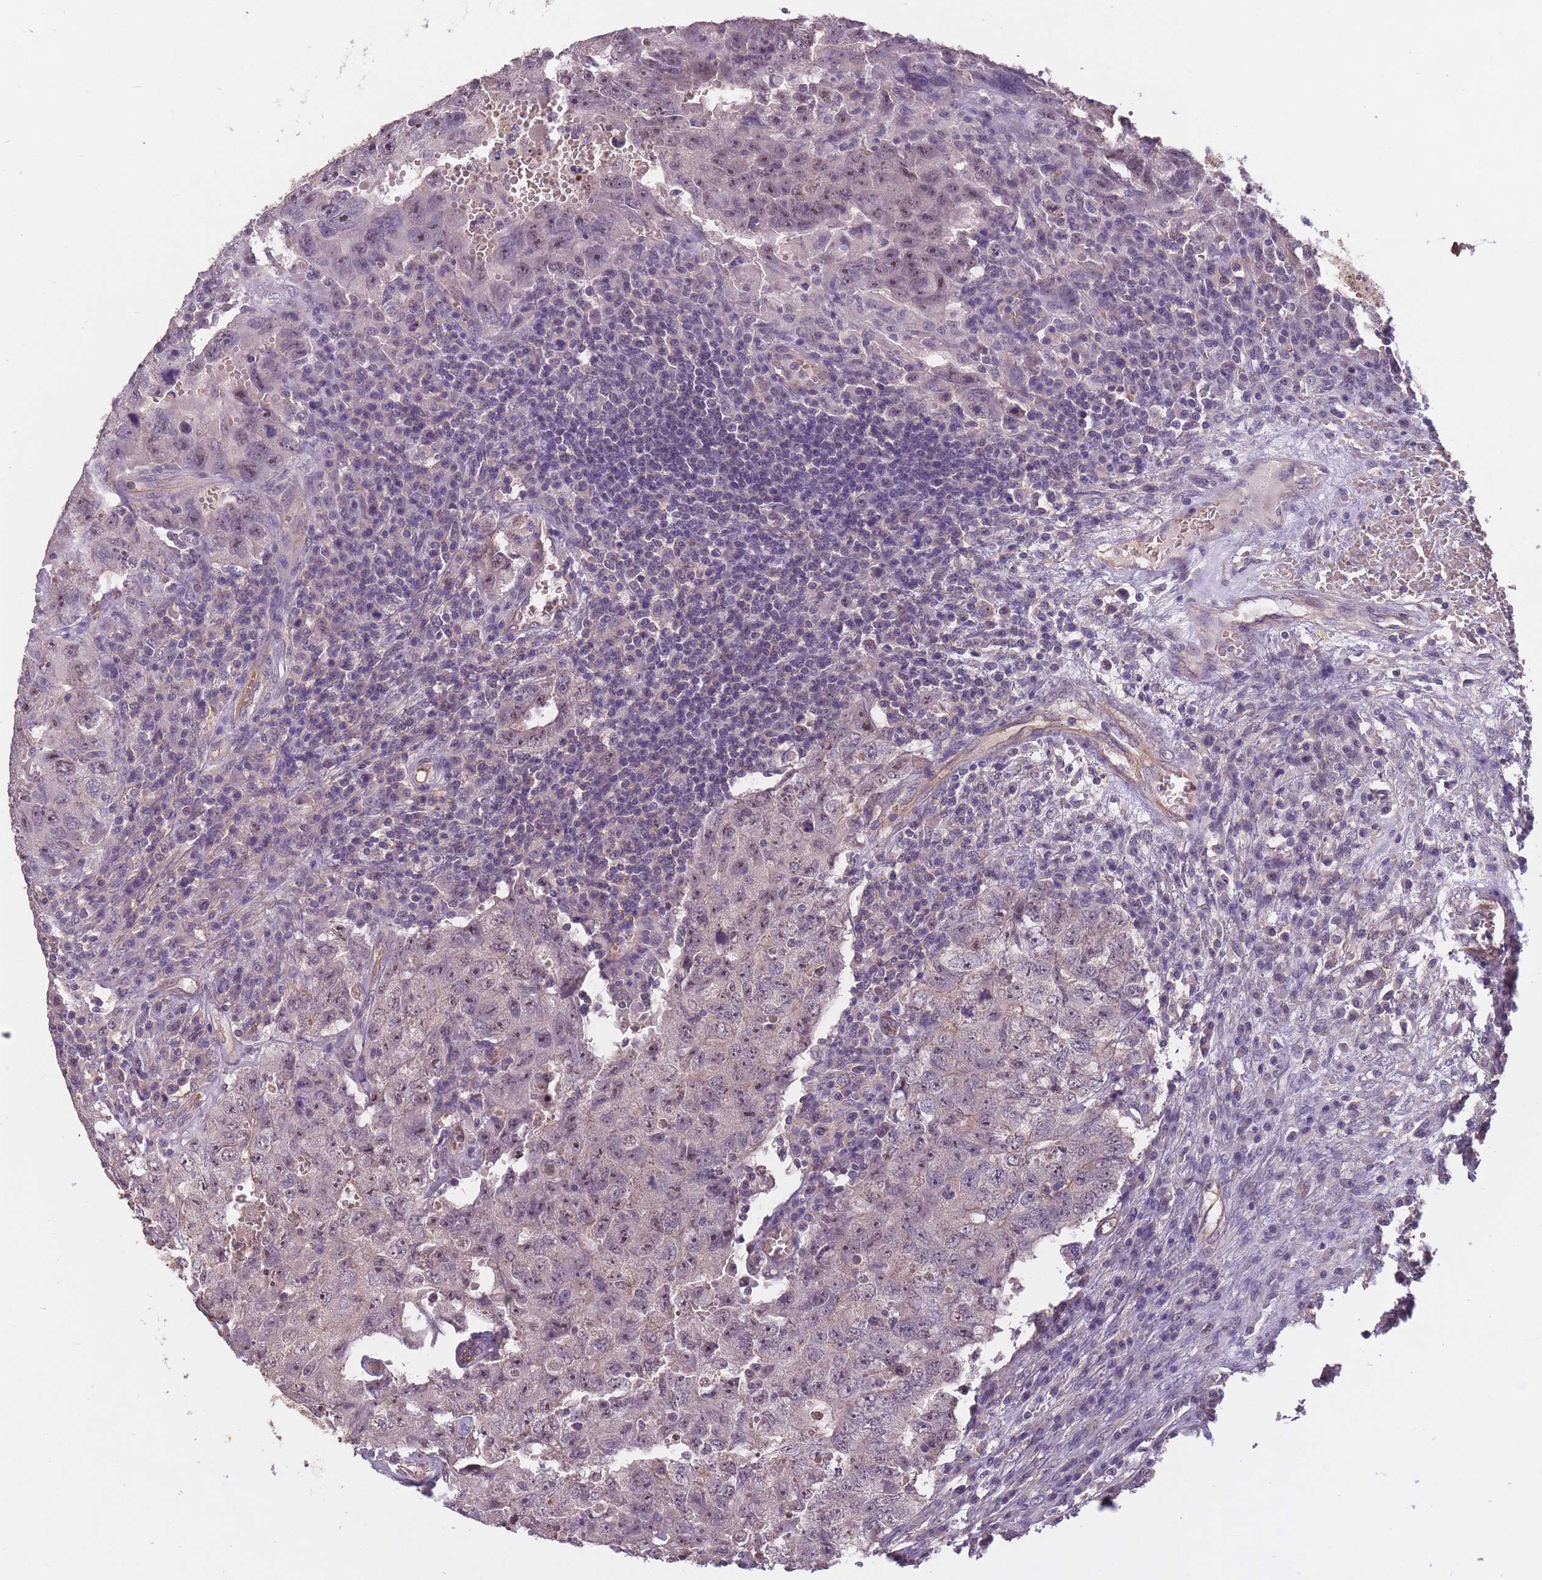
{"staining": {"intensity": "weak", "quantity": "25%-75%", "location": "nuclear"}, "tissue": "testis cancer", "cell_type": "Tumor cells", "image_type": "cancer", "snomed": [{"axis": "morphology", "description": "Carcinoma, Embryonal, NOS"}, {"axis": "topography", "description": "Testis"}], "caption": "Protein expression analysis of human embryonal carcinoma (testis) reveals weak nuclear expression in about 25%-75% of tumor cells. (IHC, brightfield microscopy, high magnification).", "gene": "KIAA1755", "patient": {"sex": "male", "age": 26}}